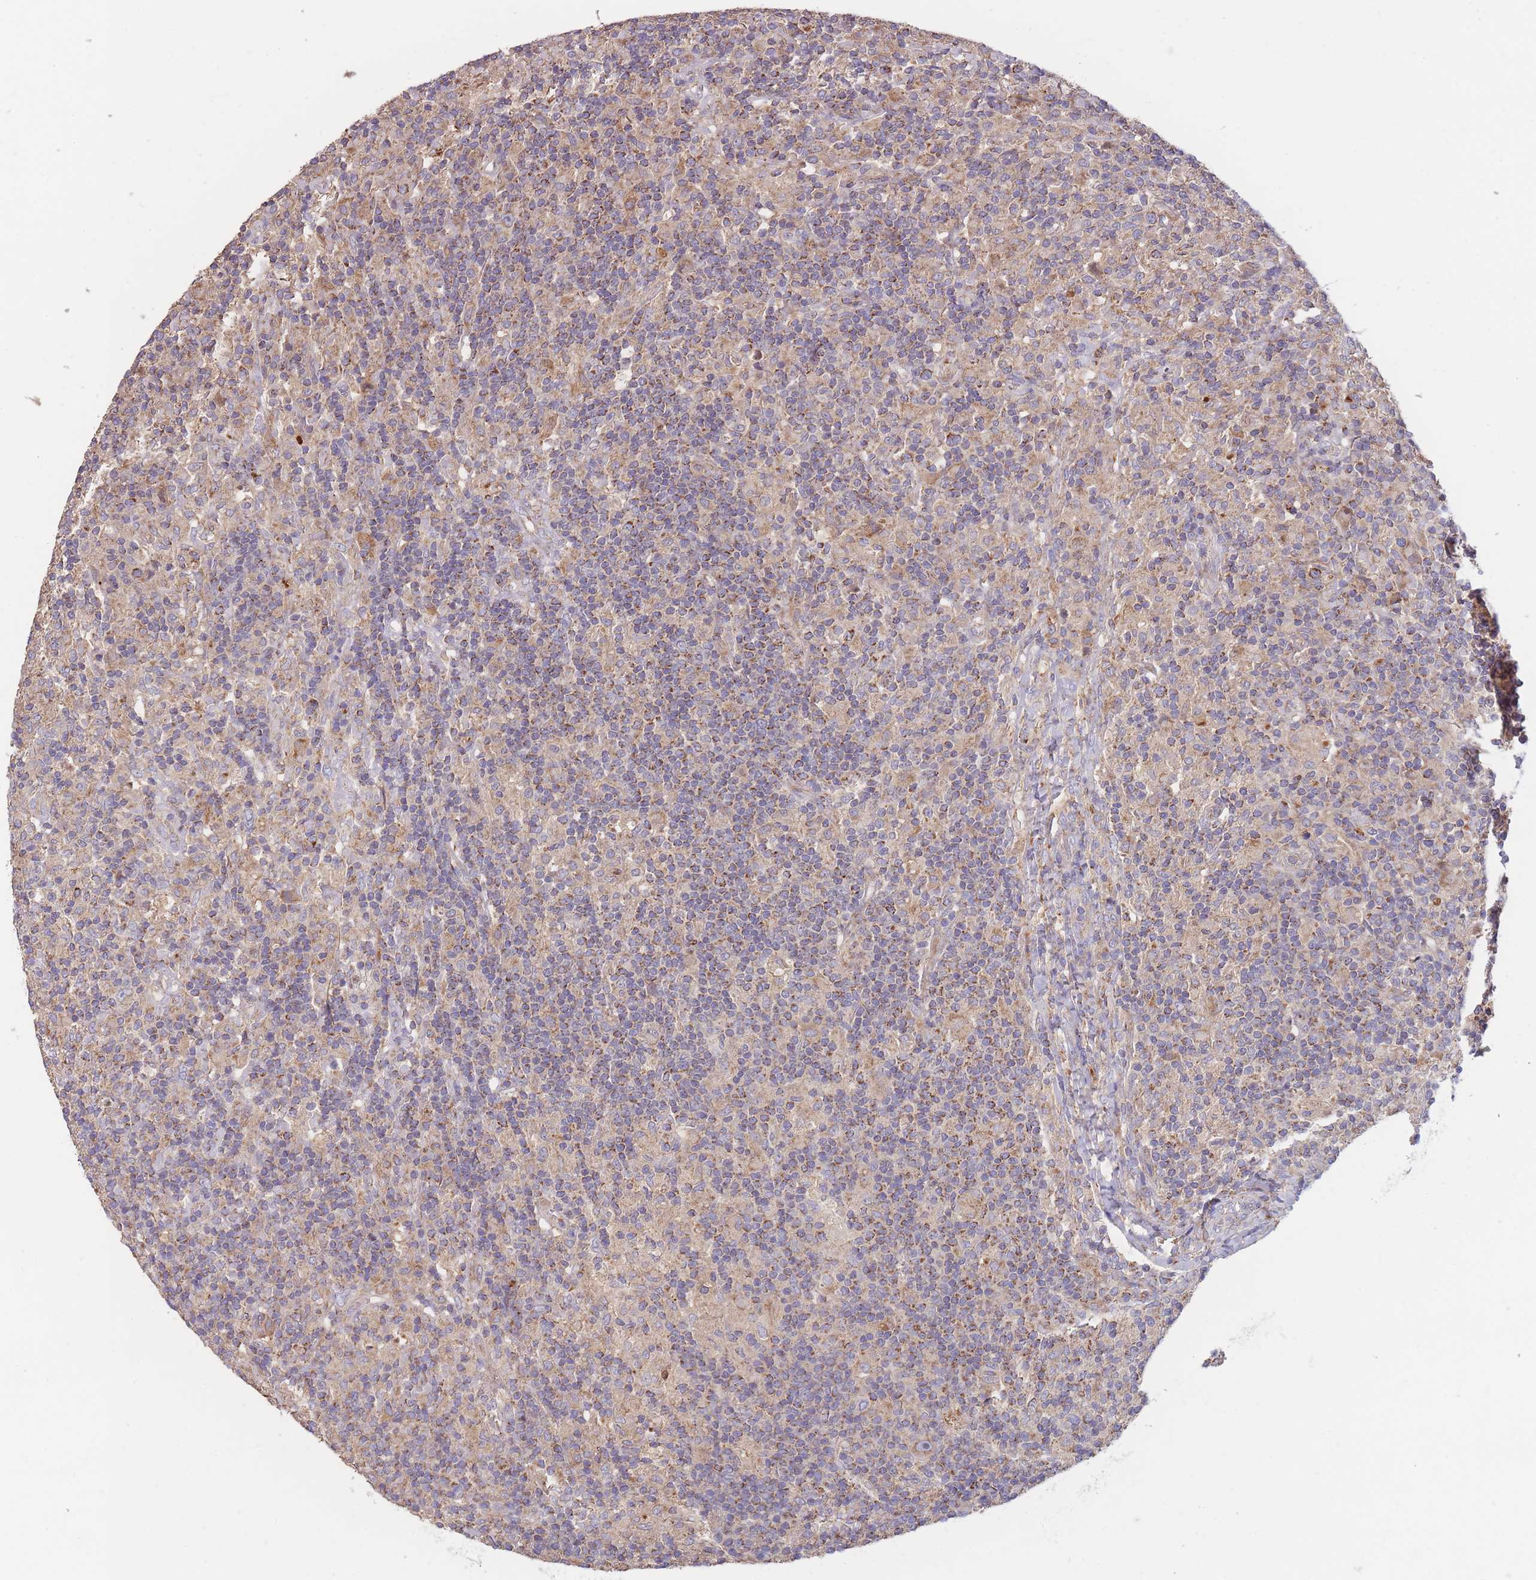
{"staining": {"intensity": "moderate", "quantity": ">75%", "location": "cytoplasmic/membranous"}, "tissue": "lymphoma", "cell_type": "Tumor cells", "image_type": "cancer", "snomed": [{"axis": "morphology", "description": "Hodgkin's disease, NOS"}, {"axis": "topography", "description": "Lymph node"}], "caption": "An image of Hodgkin's disease stained for a protein exhibits moderate cytoplasmic/membranous brown staining in tumor cells. (brown staining indicates protein expression, while blue staining denotes nuclei).", "gene": "SLC25A42", "patient": {"sex": "male", "age": 70}}